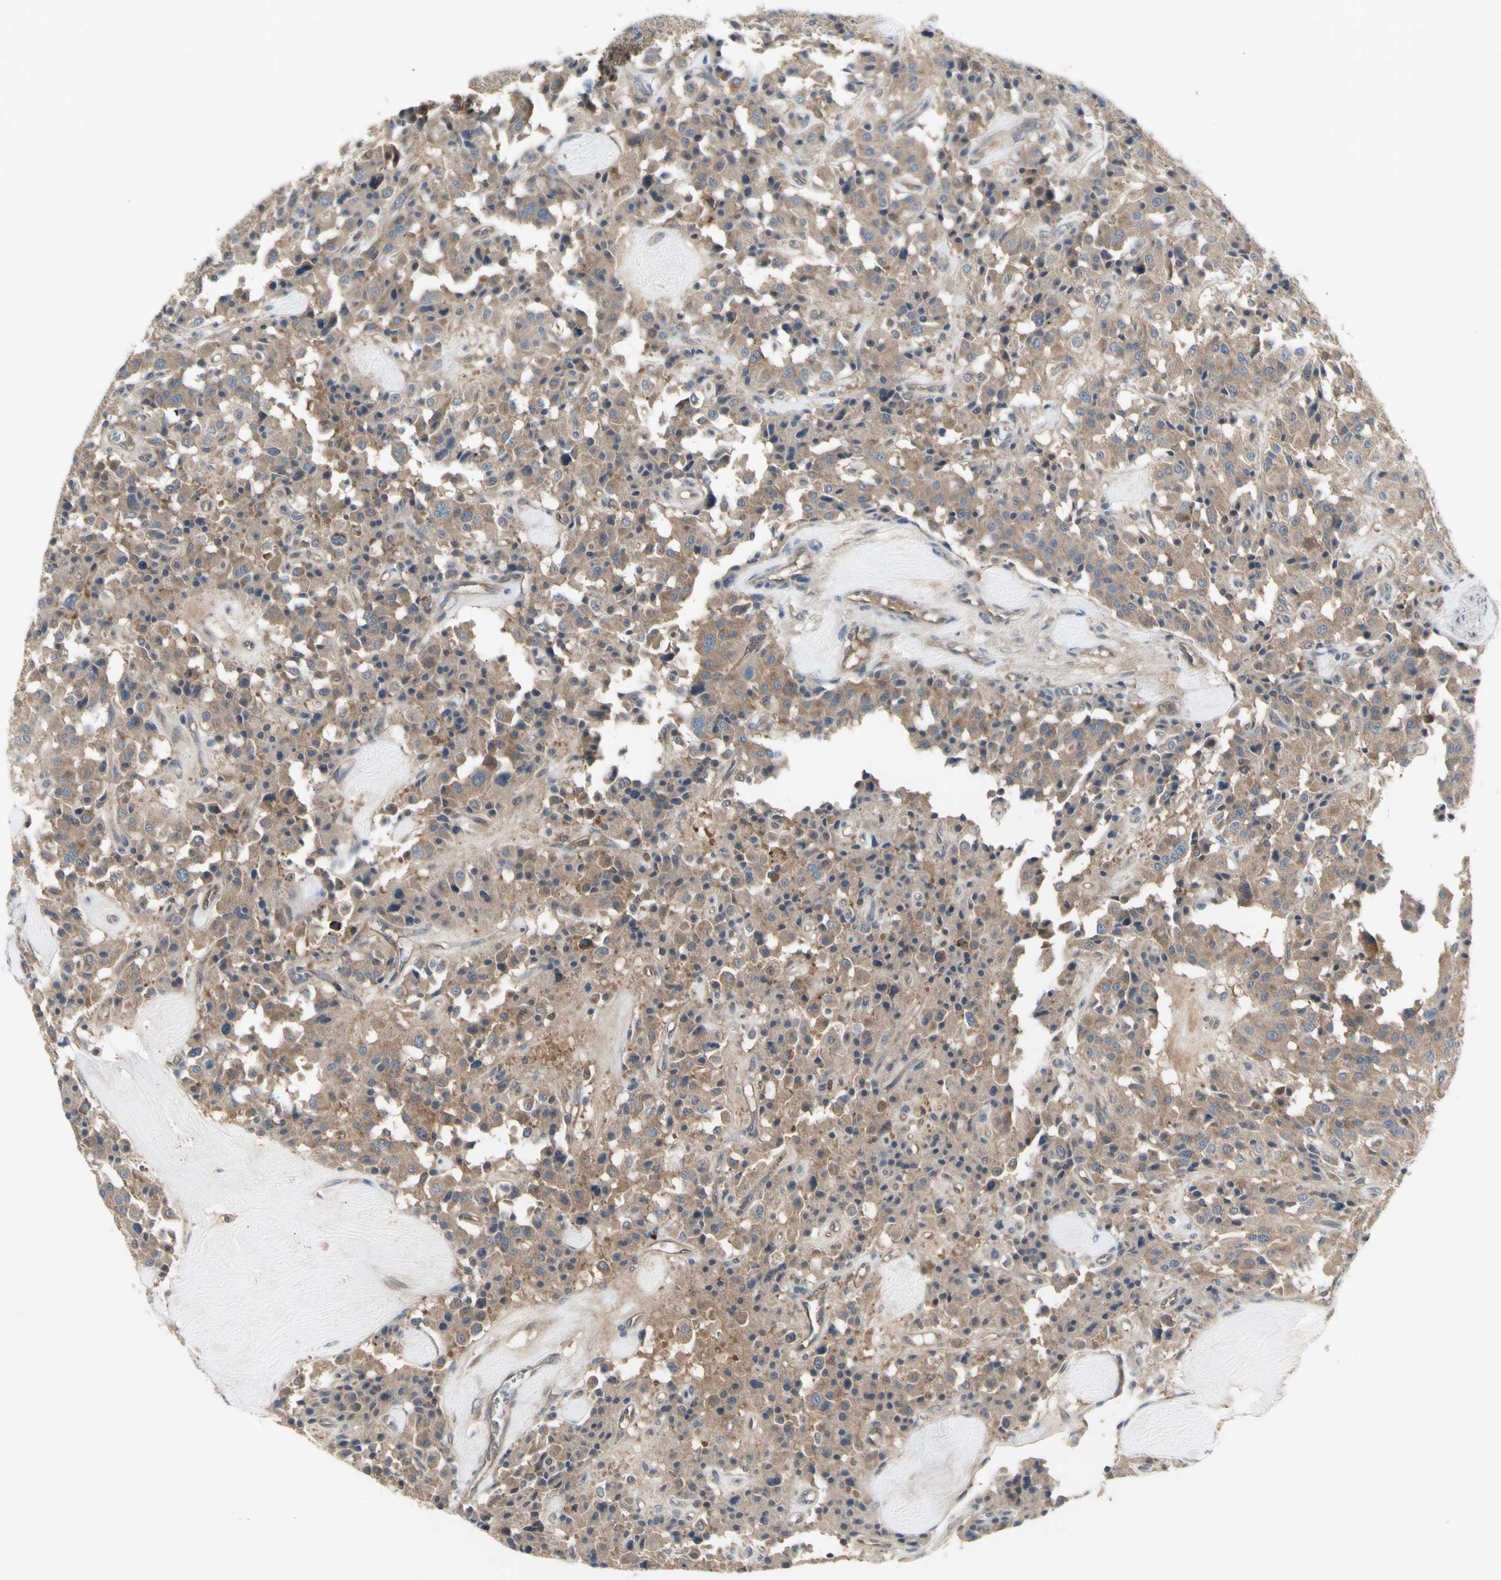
{"staining": {"intensity": "moderate", "quantity": ">75%", "location": "cytoplasmic/membranous"}, "tissue": "carcinoid", "cell_type": "Tumor cells", "image_type": "cancer", "snomed": [{"axis": "morphology", "description": "Carcinoid, malignant, NOS"}, {"axis": "topography", "description": "Lung"}], "caption": "Immunohistochemical staining of human carcinoid (malignant) shows medium levels of moderate cytoplasmic/membranous protein staining in approximately >75% of tumor cells.", "gene": "CHURC1-FNTB", "patient": {"sex": "male", "age": 30}}